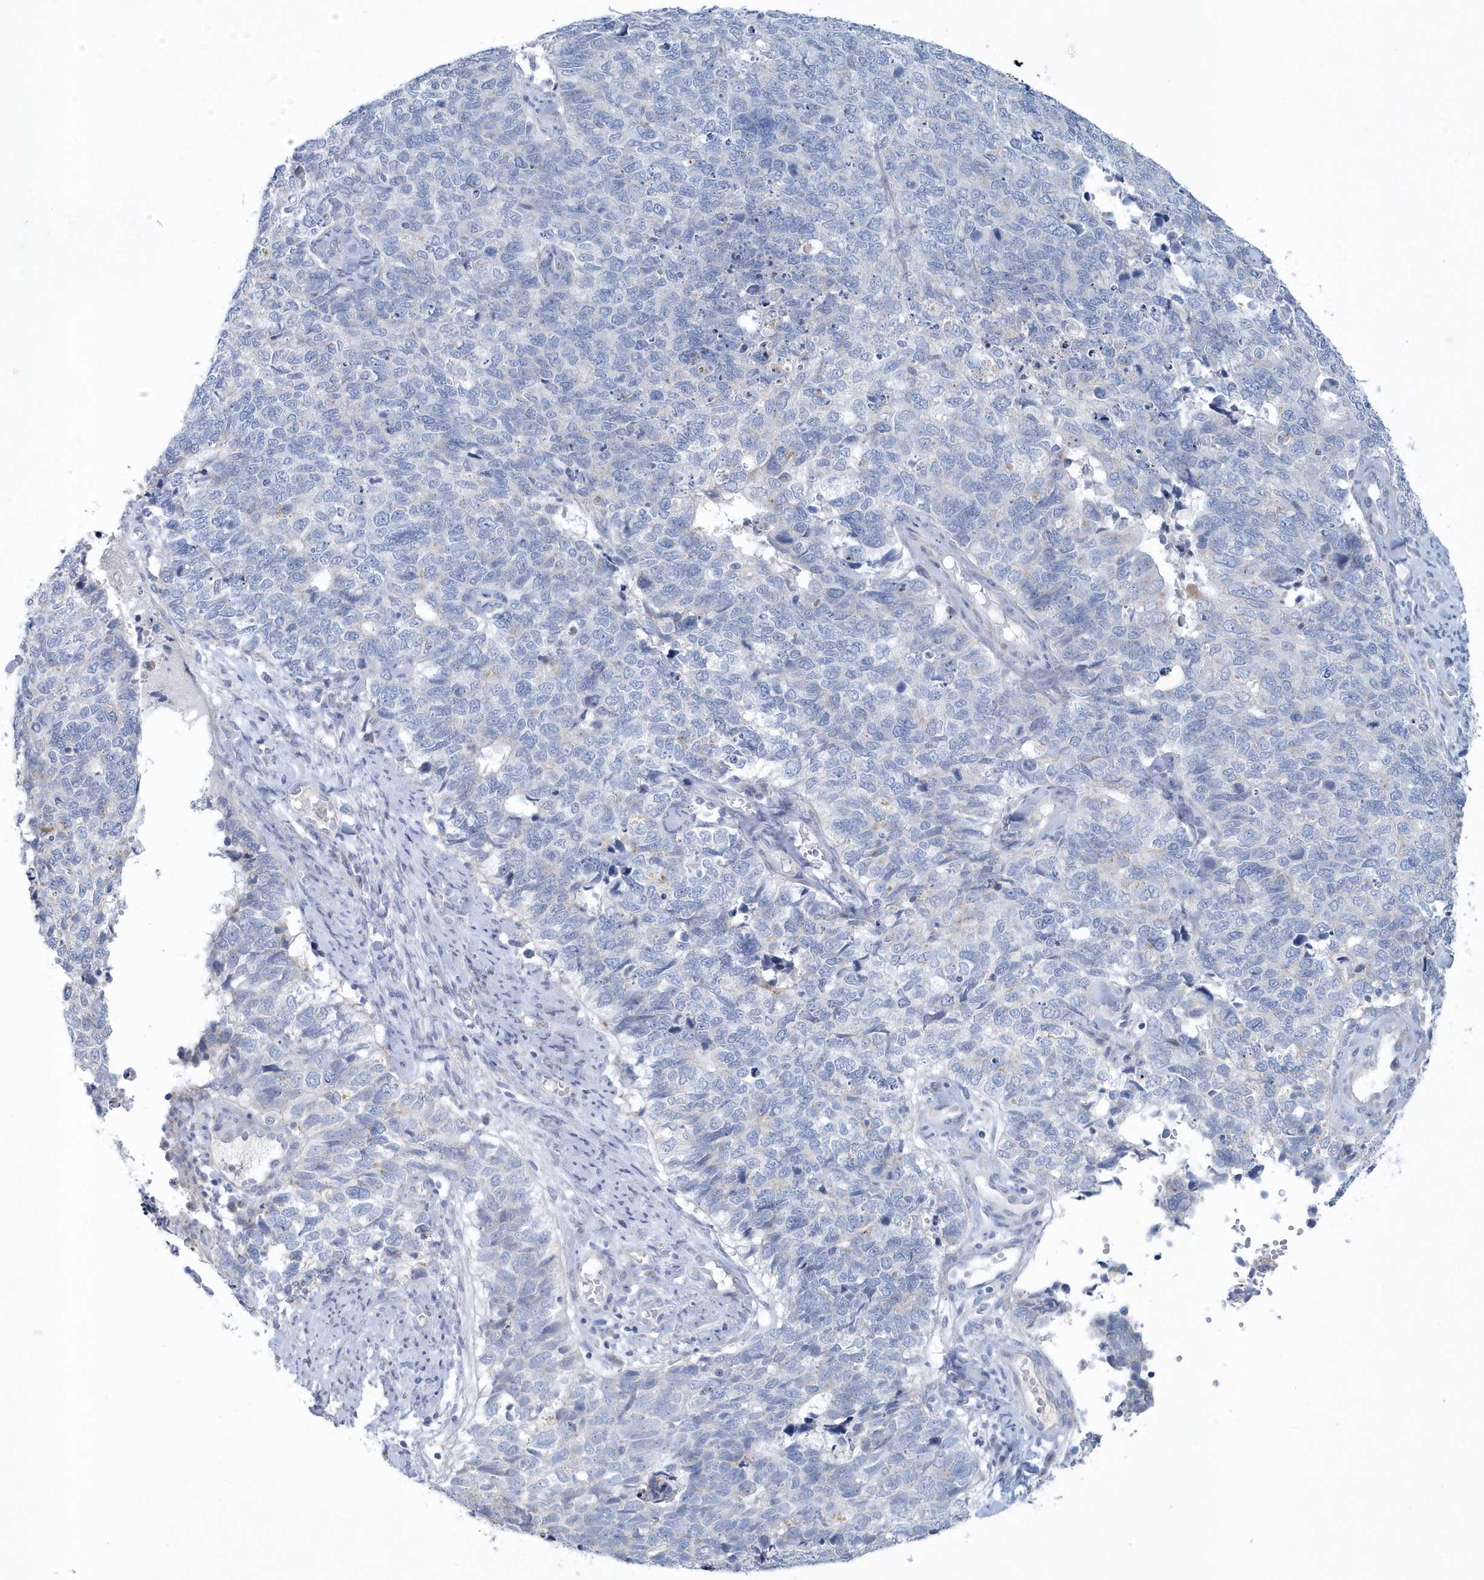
{"staining": {"intensity": "negative", "quantity": "none", "location": "none"}, "tissue": "cervical cancer", "cell_type": "Tumor cells", "image_type": "cancer", "snomed": [{"axis": "morphology", "description": "Squamous cell carcinoma, NOS"}, {"axis": "topography", "description": "Cervix"}], "caption": "This photomicrograph is of cervical cancer (squamous cell carcinoma) stained with immunohistochemistry to label a protein in brown with the nuclei are counter-stained blue. There is no positivity in tumor cells.", "gene": "SPATA18", "patient": {"sex": "female", "age": 63}}